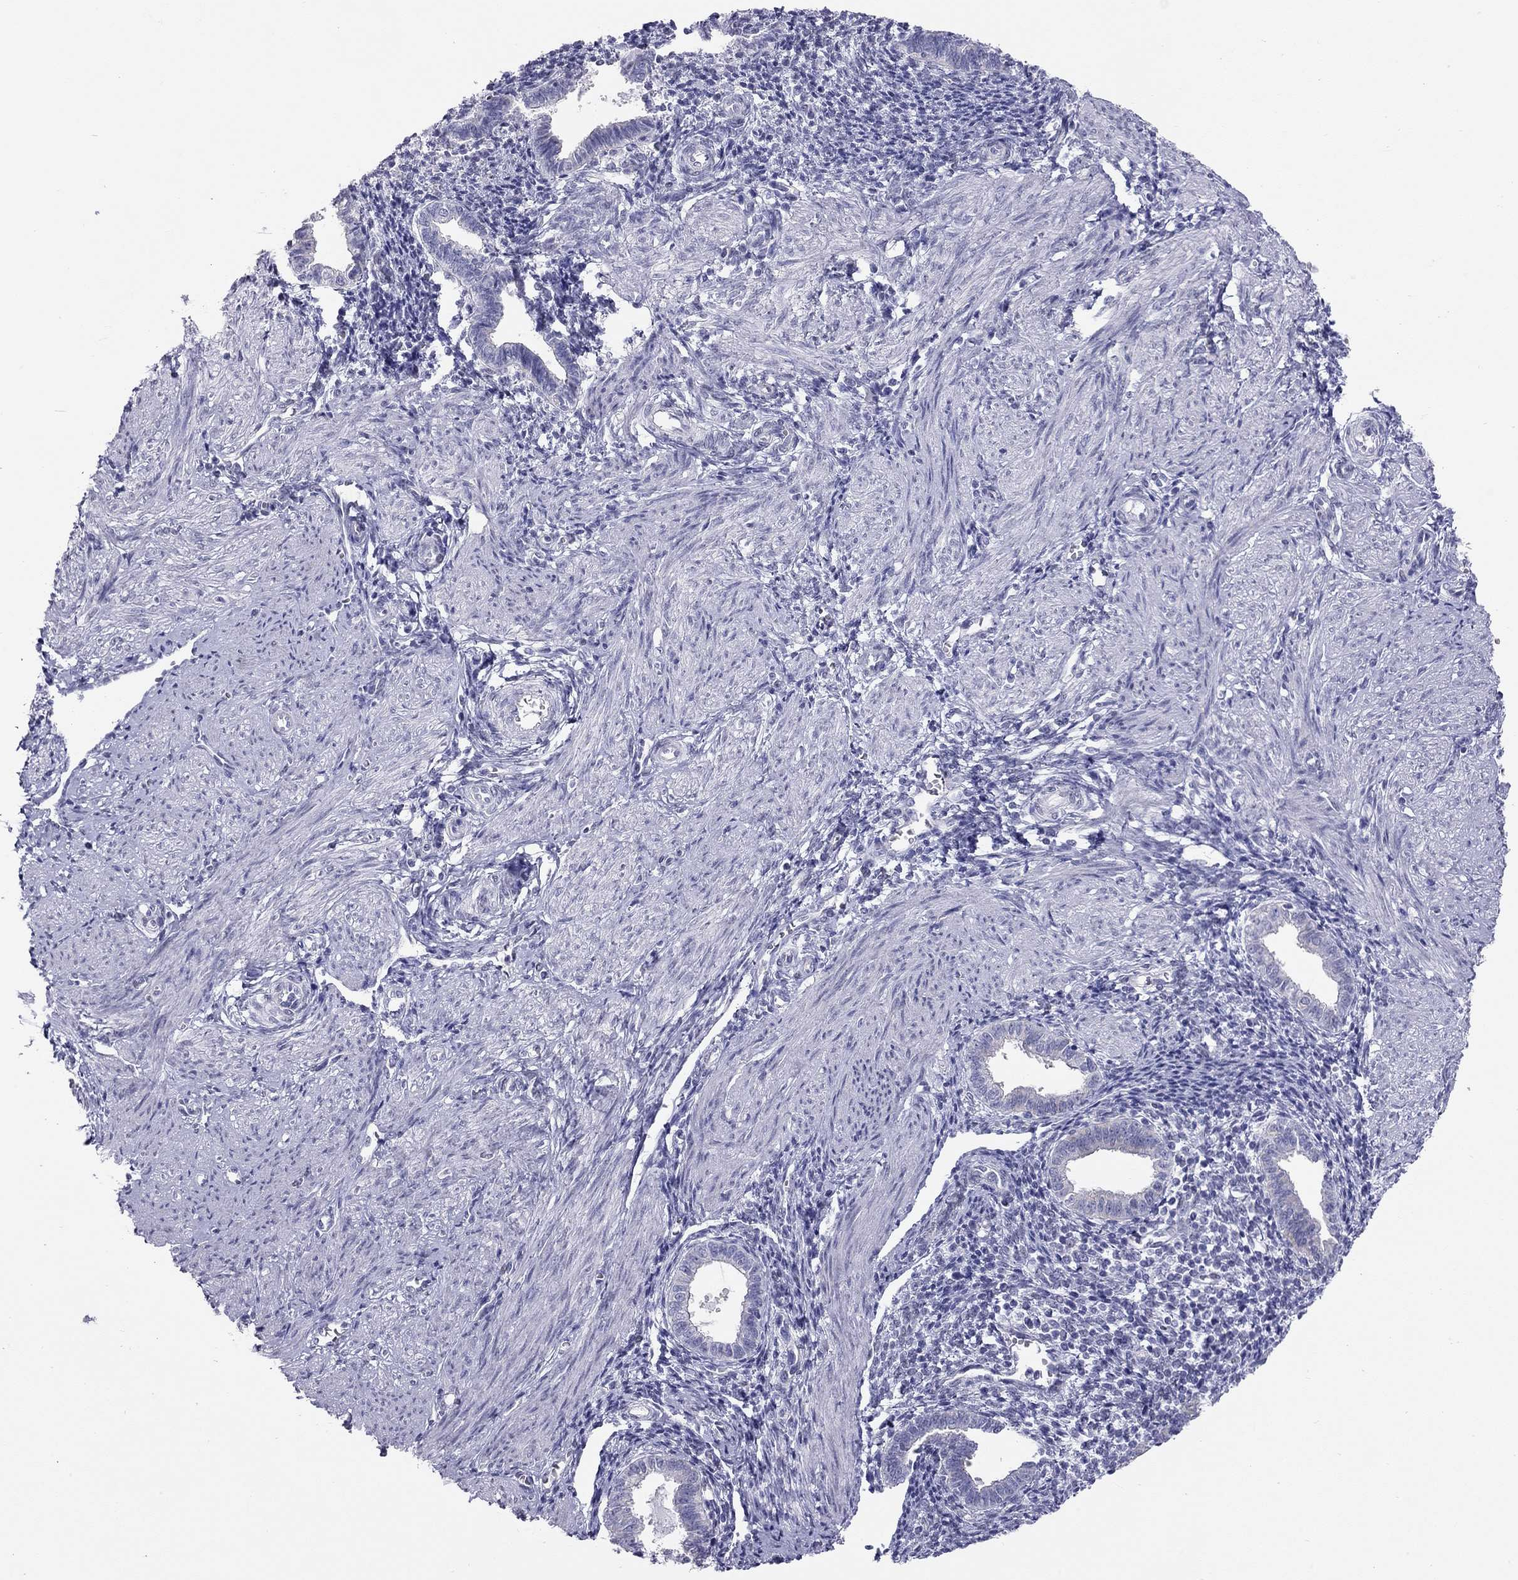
{"staining": {"intensity": "negative", "quantity": "none", "location": "none"}, "tissue": "endometrium", "cell_type": "Cells in endometrial stroma", "image_type": "normal", "snomed": [{"axis": "morphology", "description": "Normal tissue, NOS"}, {"axis": "topography", "description": "Endometrium"}], "caption": "Immunohistochemistry (IHC) photomicrograph of benign endometrium: endometrium stained with DAB demonstrates no significant protein expression in cells in endometrial stroma.", "gene": "KCNV2", "patient": {"sex": "female", "age": 37}}